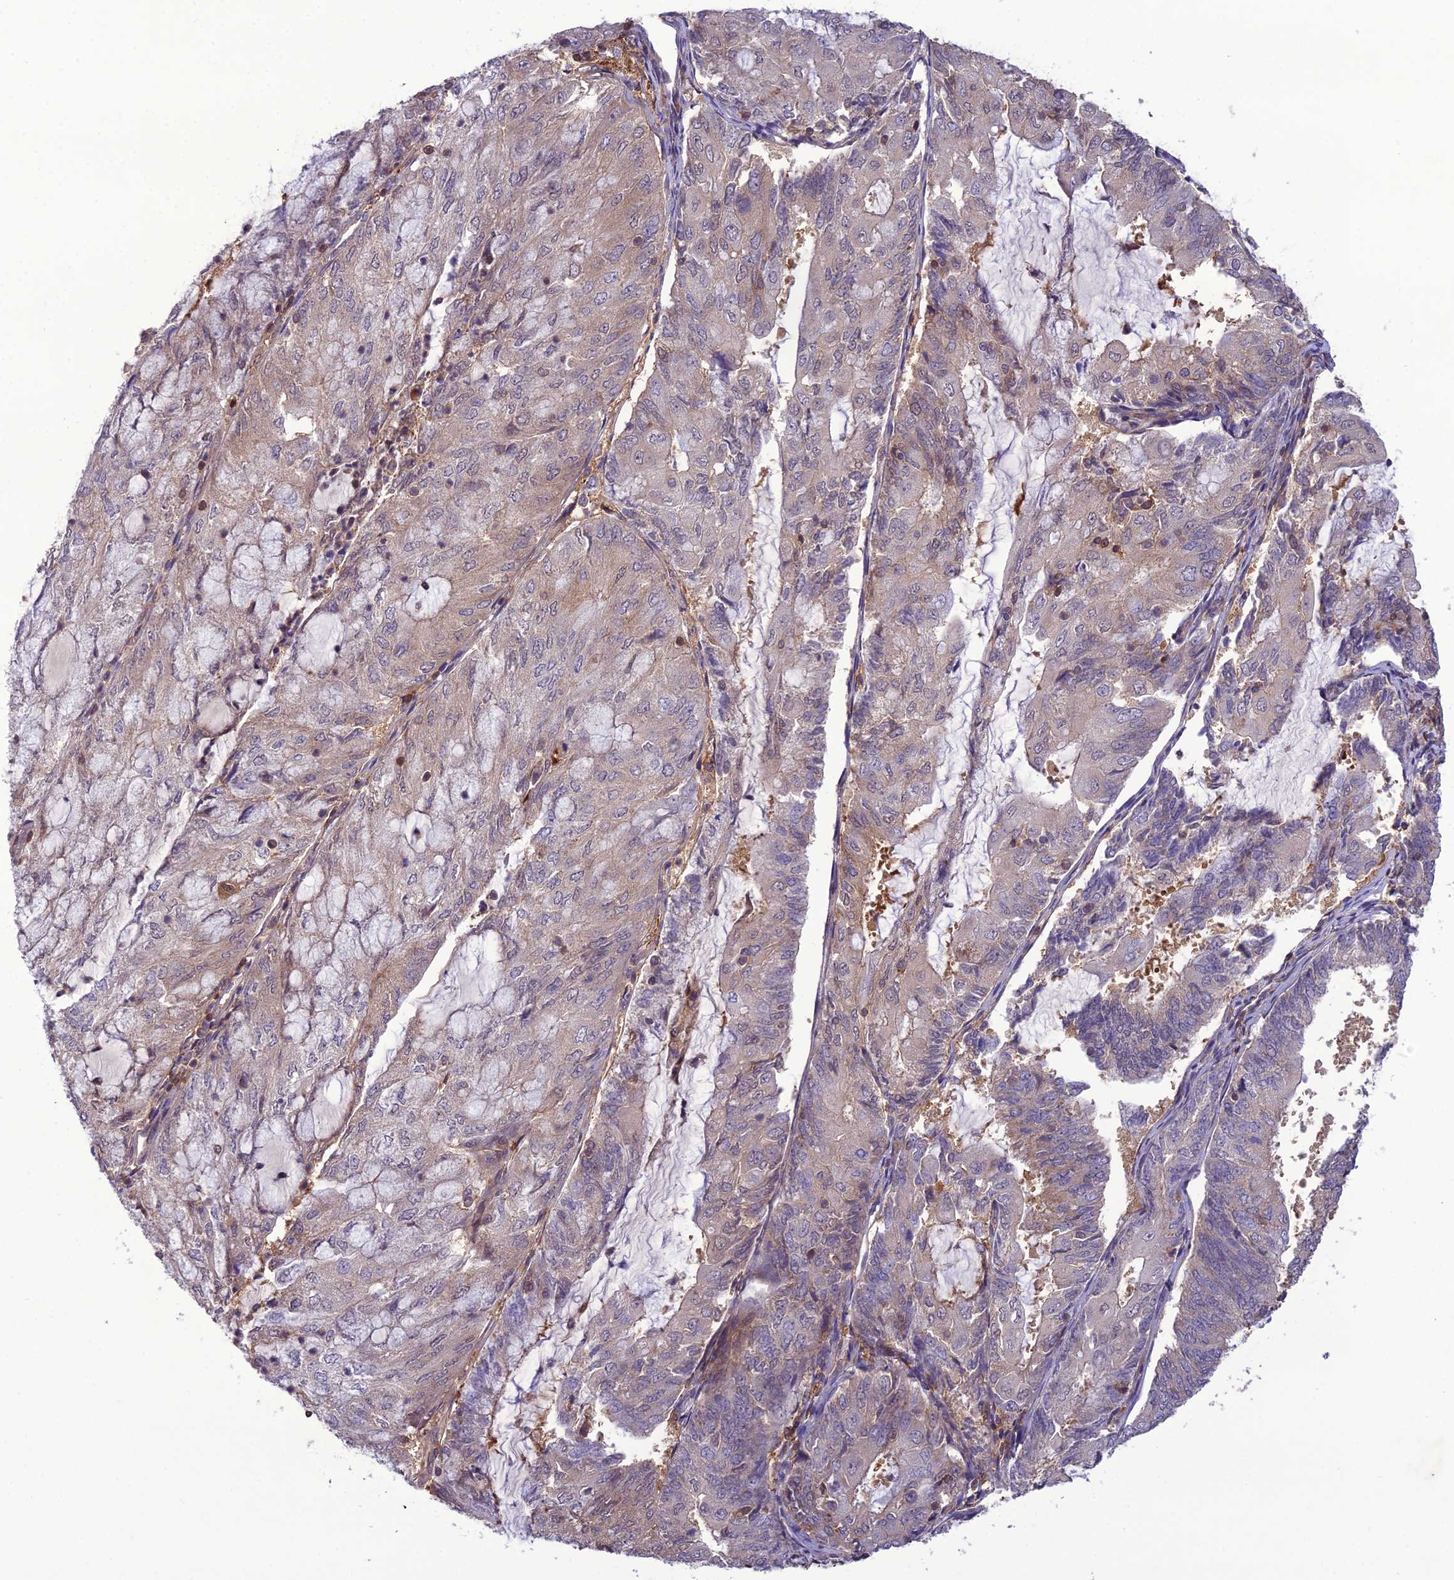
{"staining": {"intensity": "negative", "quantity": "none", "location": "none"}, "tissue": "endometrial cancer", "cell_type": "Tumor cells", "image_type": "cancer", "snomed": [{"axis": "morphology", "description": "Adenocarcinoma, NOS"}, {"axis": "topography", "description": "Endometrium"}], "caption": "Tumor cells are negative for protein expression in human endometrial cancer.", "gene": "GDF6", "patient": {"sex": "female", "age": 81}}